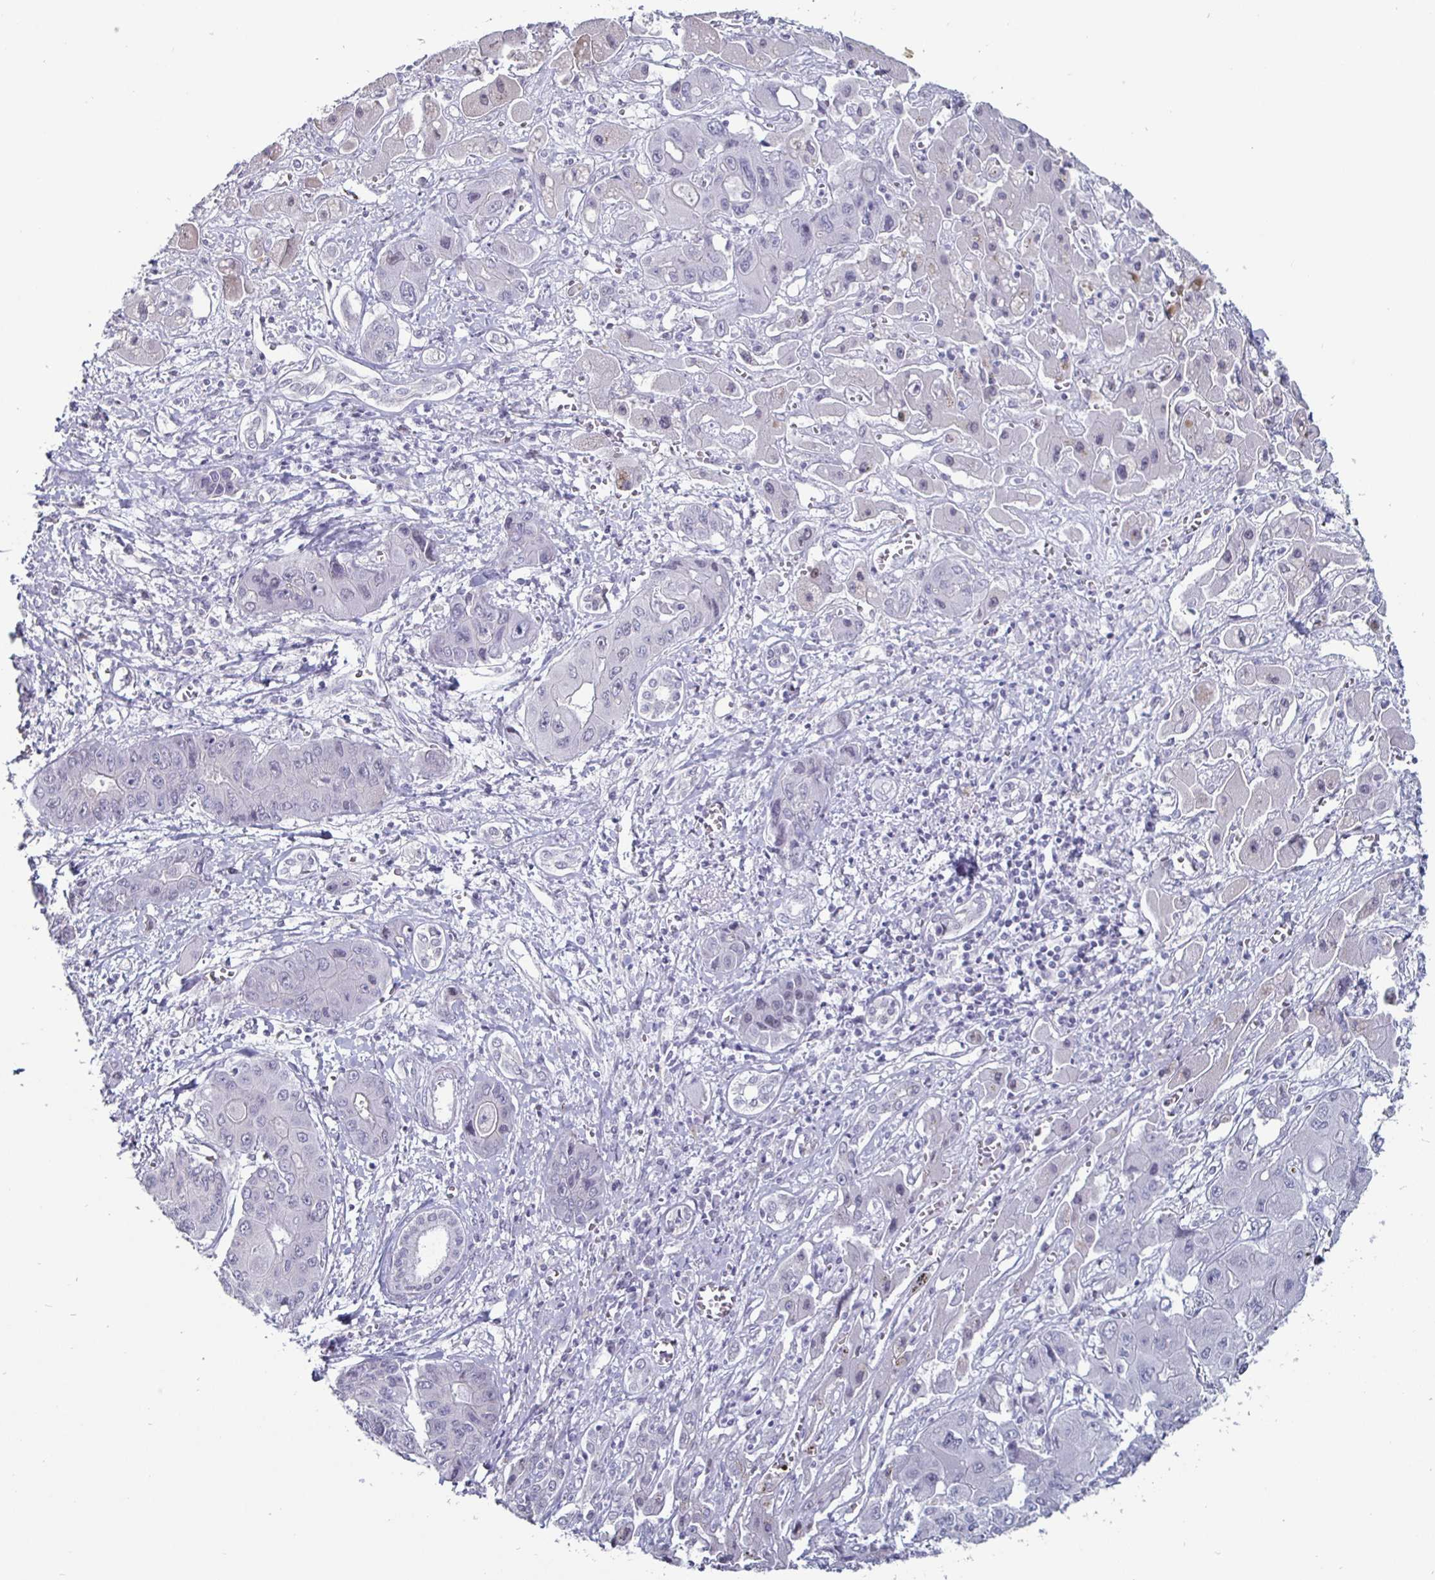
{"staining": {"intensity": "negative", "quantity": "none", "location": "none"}, "tissue": "liver cancer", "cell_type": "Tumor cells", "image_type": "cancer", "snomed": [{"axis": "morphology", "description": "Cholangiocarcinoma"}, {"axis": "topography", "description": "Liver"}], "caption": "High magnification brightfield microscopy of cholangiocarcinoma (liver) stained with DAB (3,3'-diaminobenzidine) (brown) and counterstained with hematoxylin (blue): tumor cells show no significant staining.", "gene": "OOSP2", "patient": {"sex": "male", "age": 67}}